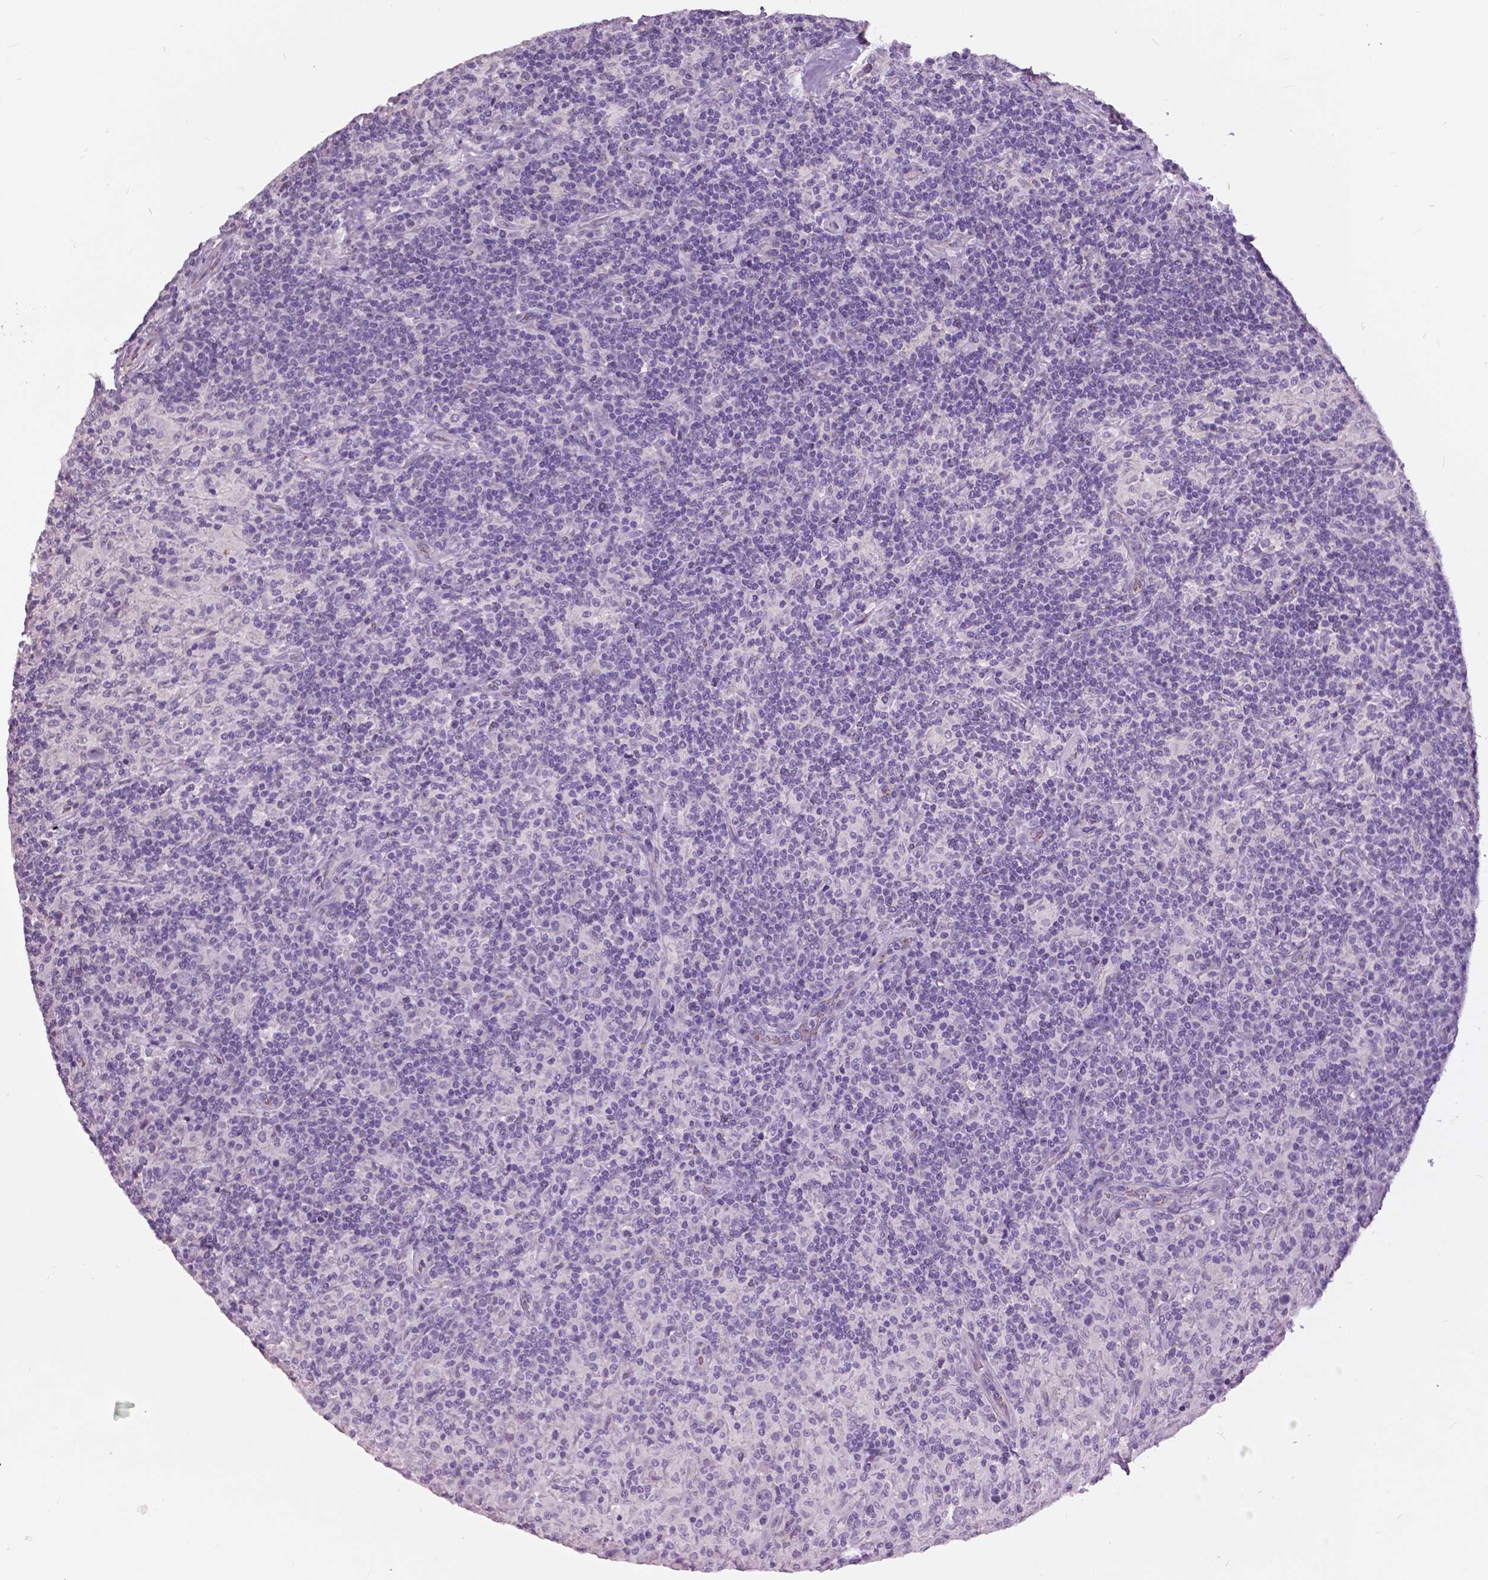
{"staining": {"intensity": "negative", "quantity": "none", "location": "none"}, "tissue": "lymphoma", "cell_type": "Tumor cells", "image_type": "cancer", "snomed": [{"axis": "morphology", "description": "Hodgkin's disease, NOS"}, {"axis": "topography", "description": "Lymph node"}], "caption": "This is an immunohistochemistry (IHC) histopathology image of human lymphoma. There is no staining in tumor cells.", "gene": "GRIN2A", "patient": {"sex": "male", "age": 70}}